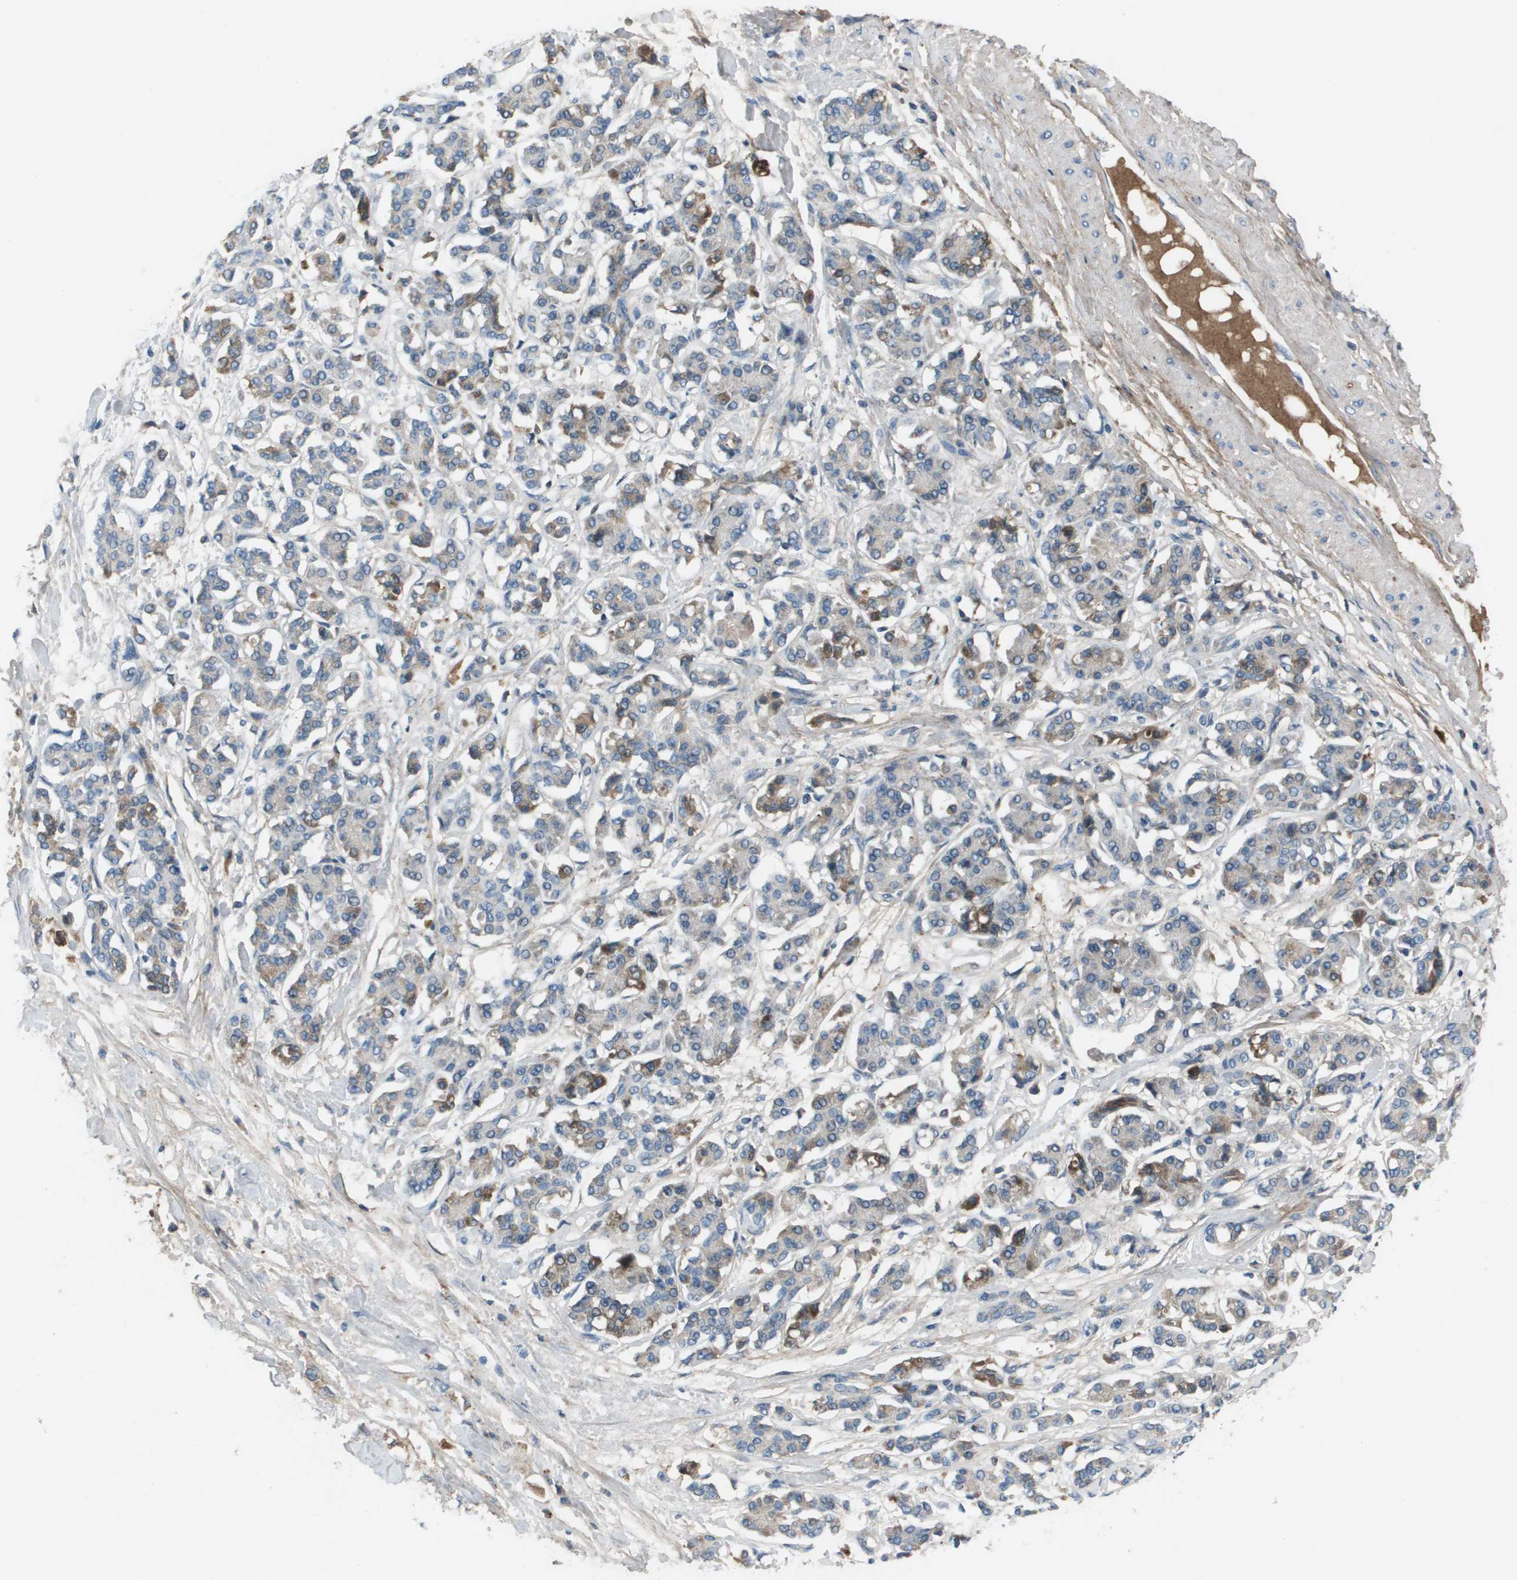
{"staining": {"intensity": "moderate", "quantity": "25%-75%", "location": "cytoplasmic/membranous"}, "tissue": "pancreatic cancer", "cell_type": "Tumor cells", "image_type": "cancer", "snomed": [{"axis": "morphology", "description": "Adenocarcinoma, NOS"}, {"axis": "topography", "description": "Pancreas"}], "caption": "A brown stain highlights moderate cytoplasmic/membranous staining of a protein in pancreatic cancer (adenocarcinoma) tumor cells.", "gene": "PCOLCE", "patient": {"sex": "female", "age": 56}}